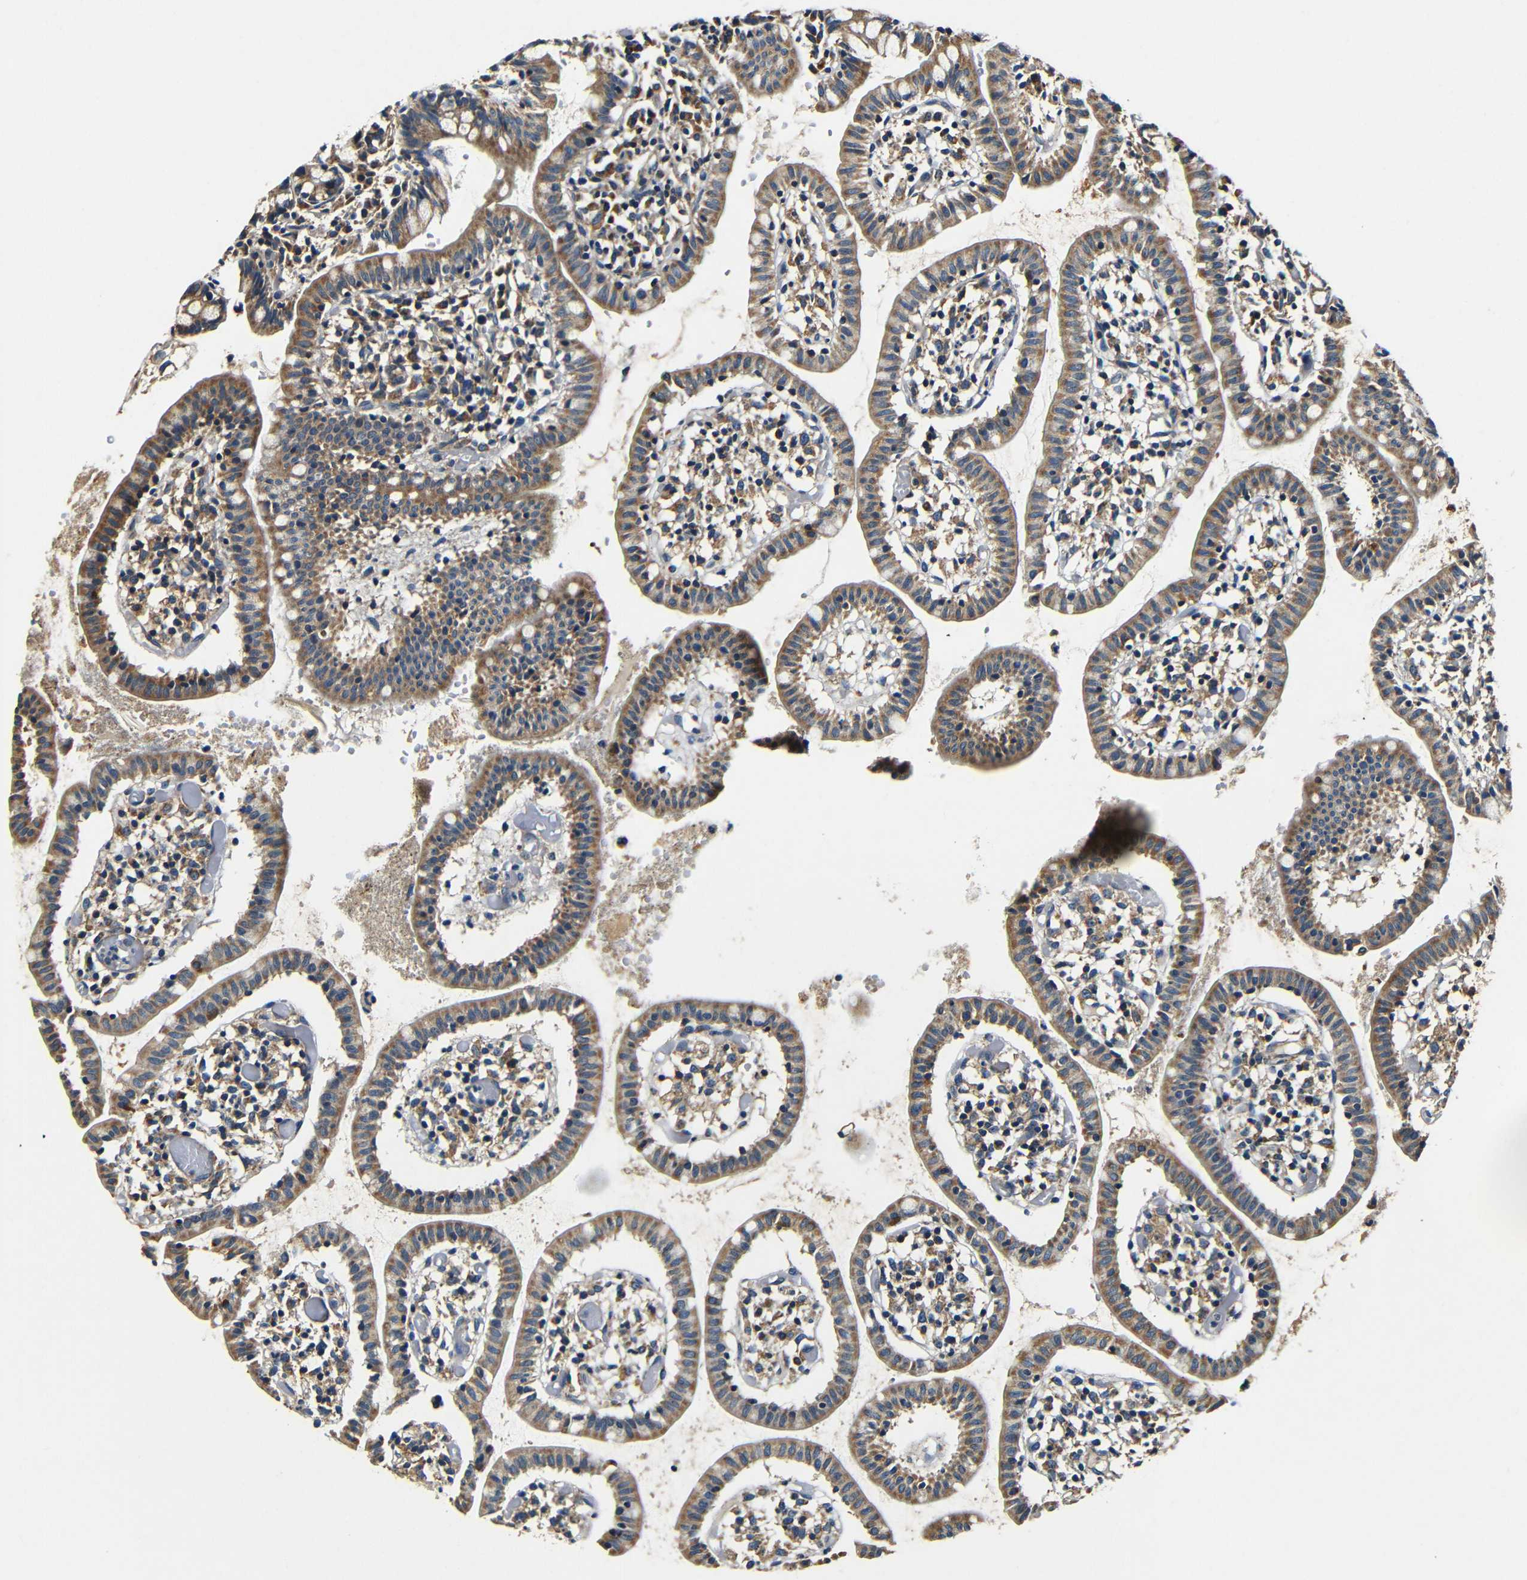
{"staining": {"intensity": "moderate", "quantity": ">75%", "location": "cytoplasmic/membranous"}, "tissue": "small intestine", "cell_type": "Glandular cells", "image_type": "normal", "snomed": [{"axis": "morphology", "description": "Normal tissue, NOS"}, {"axis": "morphology", "description": "Cystadenocarcinoma, serous, Metastatic site"}, {"axis": "topography", "description": "Small intestine"}], "caption": "Protein staining displays moderate cytoplasmic/membranous positivity in about >75% of glandular cells in normal small intestine. (DAB IHC, brown staining for protein, blue staining for nuclei).", "gene": "MTX1", "patient": {"sex": "female", "age": 61}}